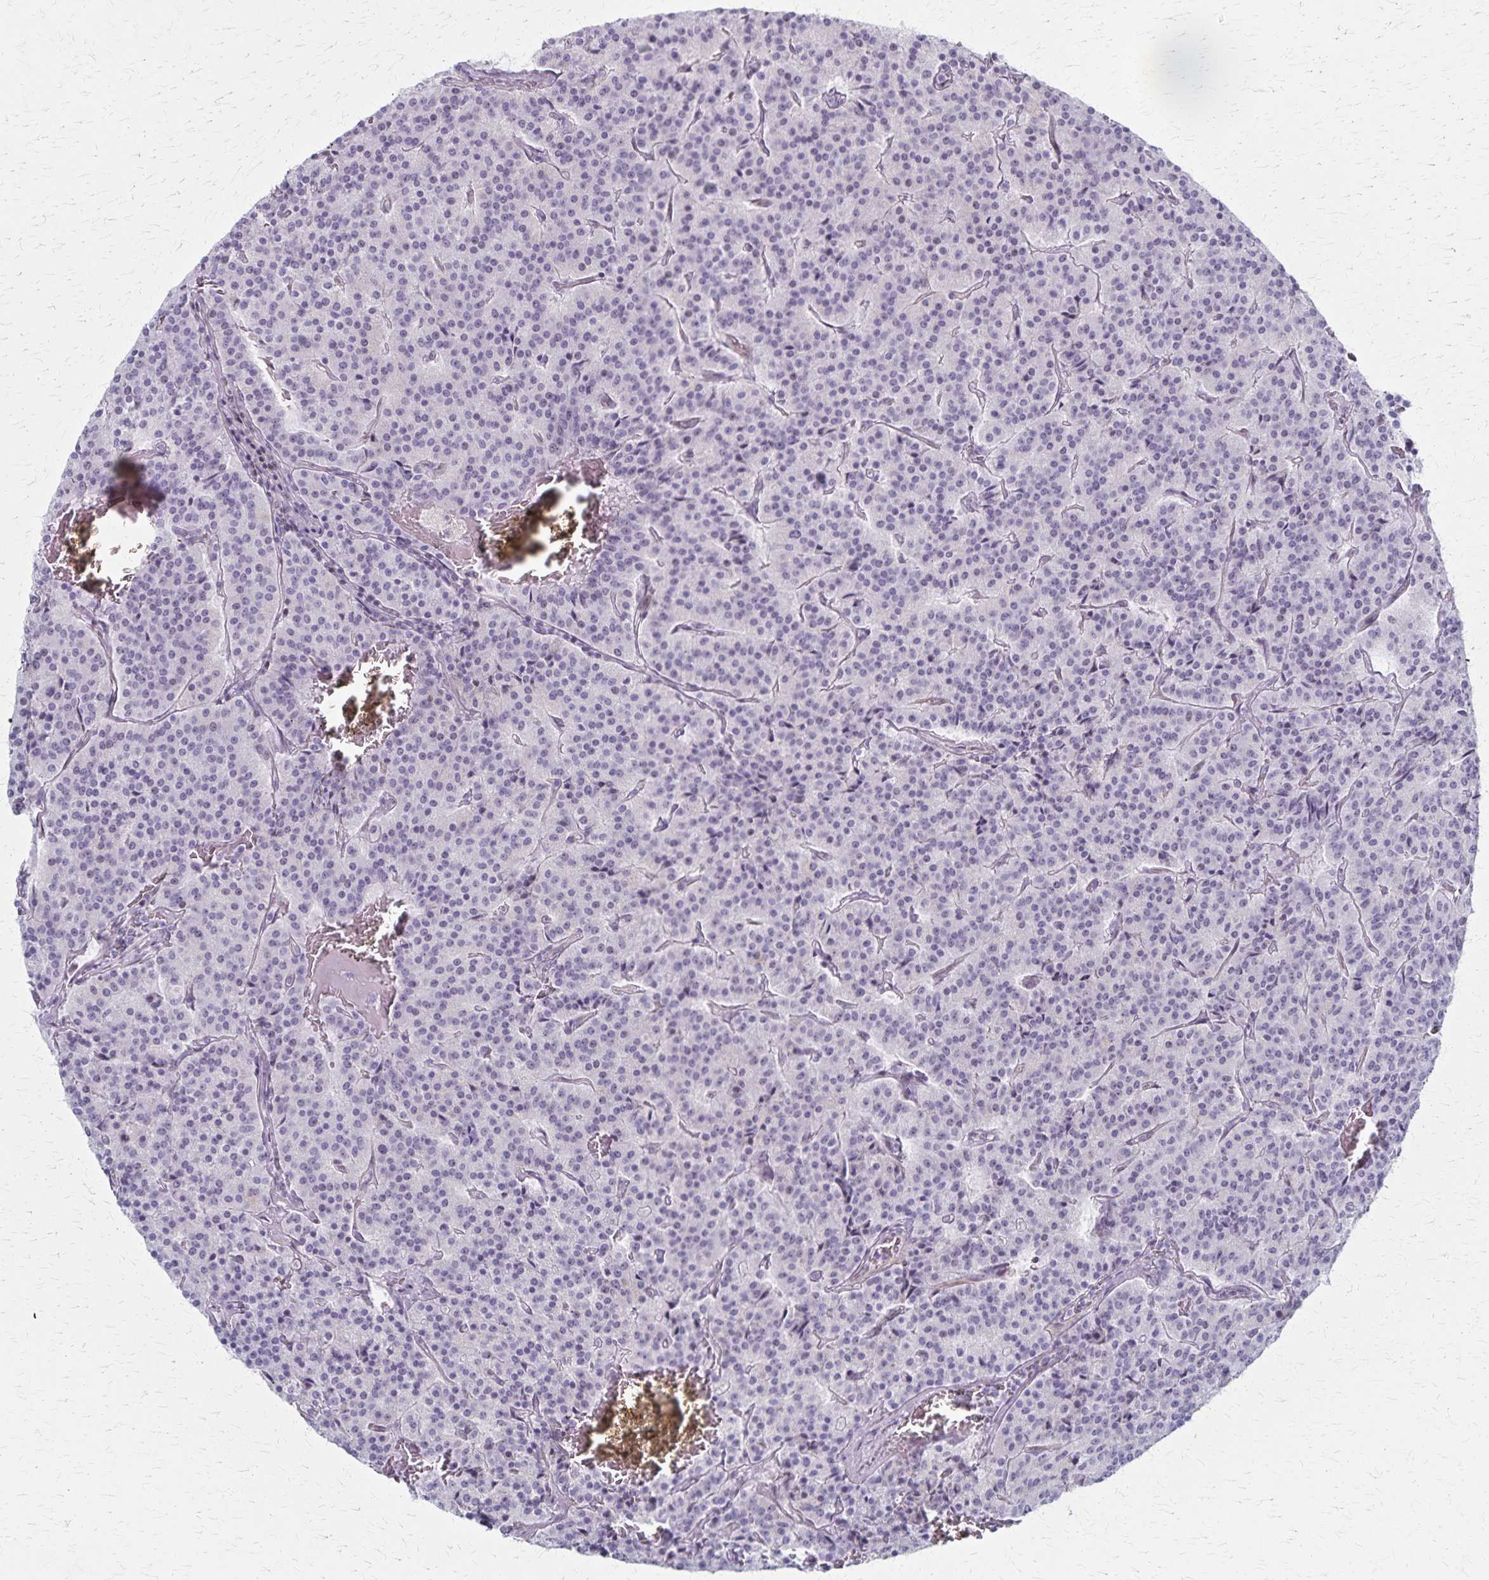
{"staining": {"intensity": "negative", "quantity": "none", "location": "none"}, "tissue": "carcinoid", "cell_type": "Tumor cells", "image_type": "cancer", "snomed": [{"axis": "morphology", "description": "Carcinoid, malignant, NOS"}, {"axis": "topography", "description": "Lung"}], "caption": "Malignant carcinoid was stained to show a protein in brown. There is no significant positivity in tumor cells.", "gene": "DLK2", "patient": {"sex": "male", "age": 70}}